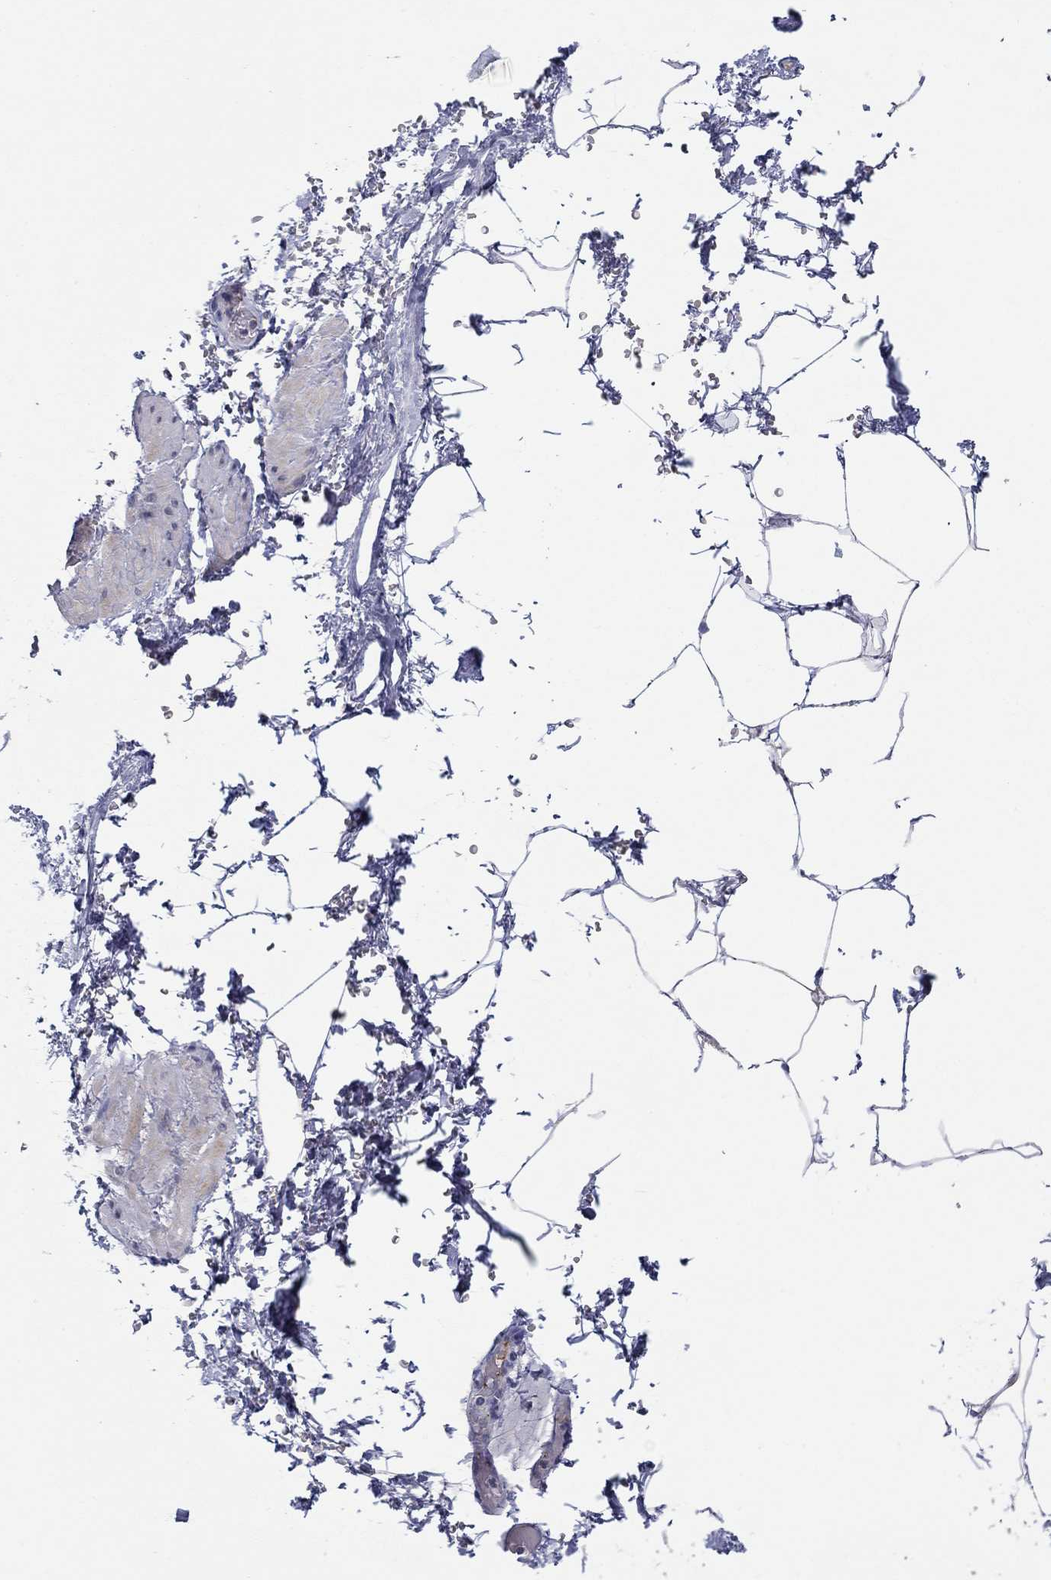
{"staining": {"intensity": "negative", "quantity": "none", "location": "none"}, "tissue": "adipose tissue", "cell_type": "Adipocytes", "image_type": "normal", "snomed": [{"axis": "morphology", "description": "Normal tissue, NOS"}, {"axis": "topography", "description": "Soft tissue"}, {"axis": "topography", "description": "Adipose tissue"}, {"axis": "topography", "description": "Vascular tissue"}, {"axis": "topography", "description": "Peripheral nerve tissue"}], "caption": "This is an immunohistochemistry micrograph of unremarkable human adipose tissue. There is no staining in adipocytes.", "gene": "ALOX12", "patient": {"sex": "male", "age": 68}}